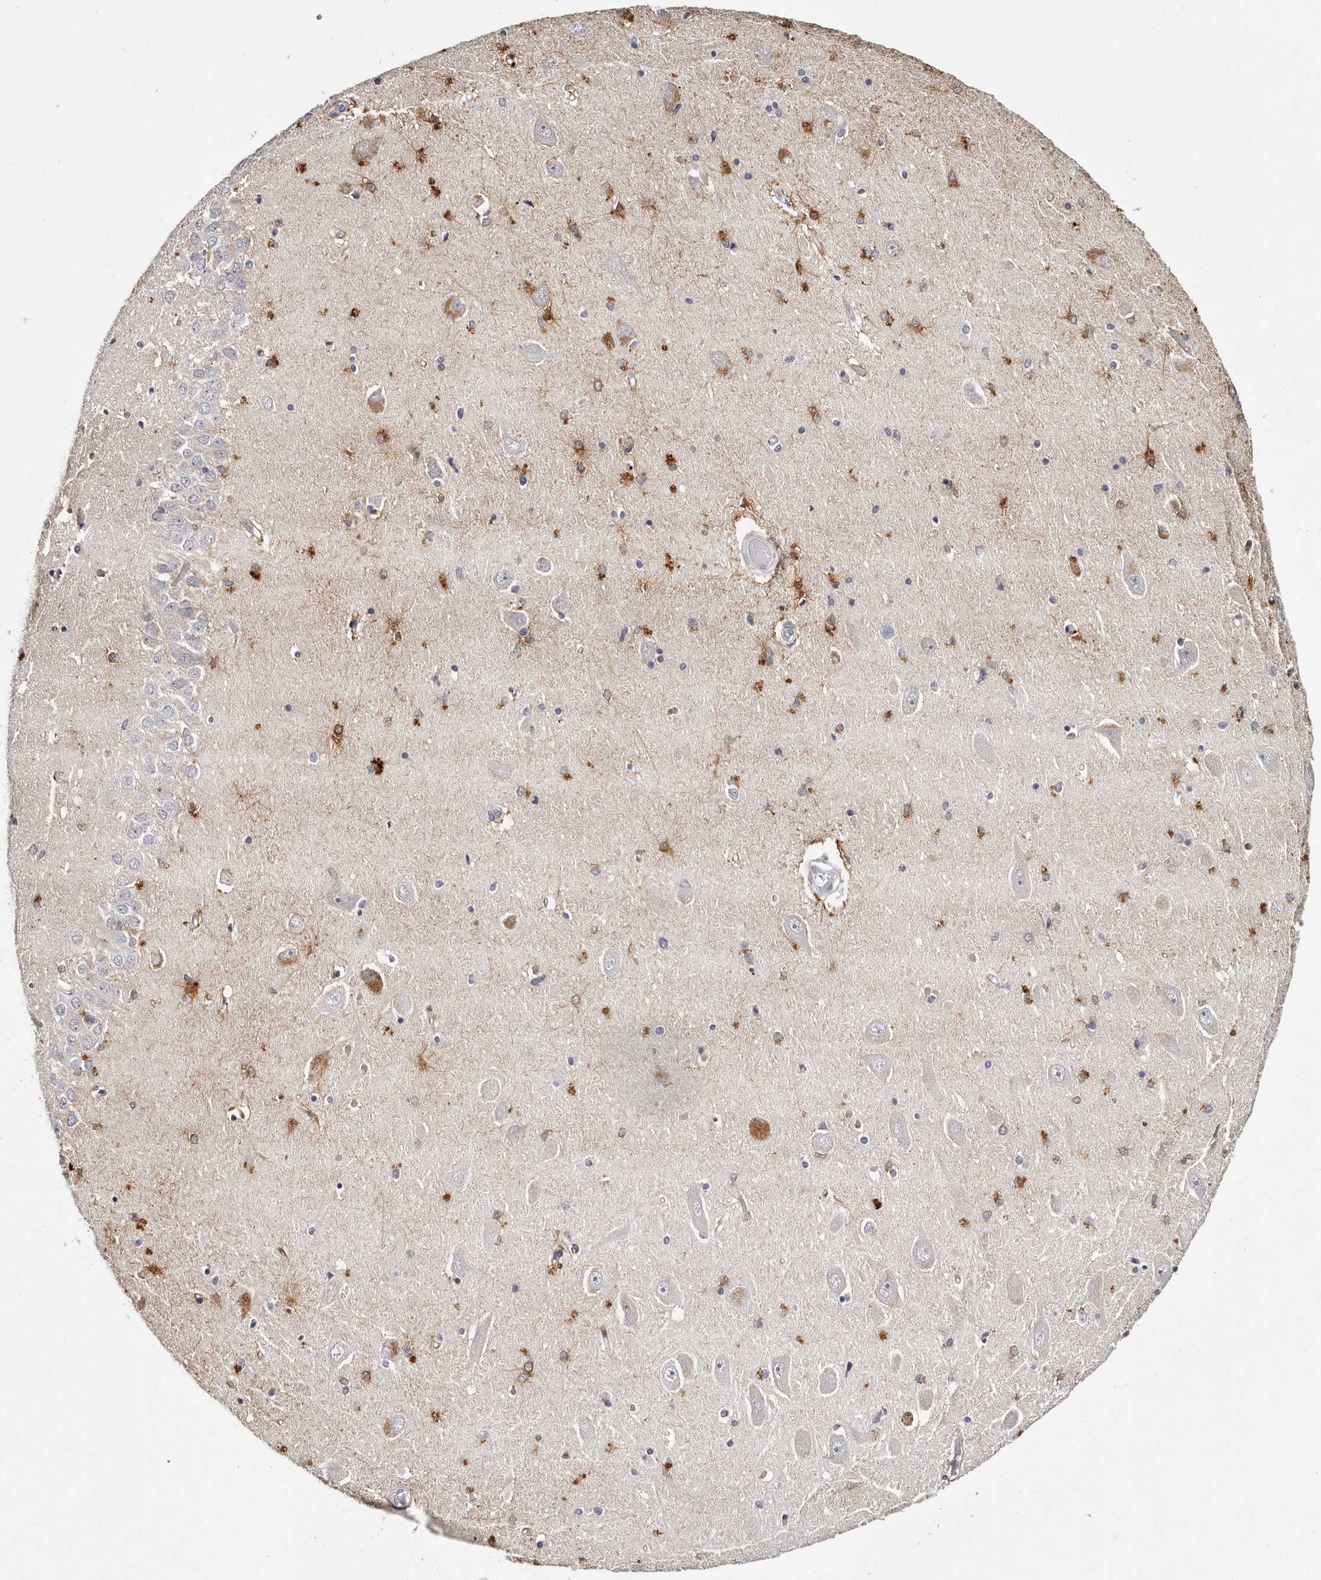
{"staining": {"intensity": "moderate", "quantity": "<25%", "location": "cytoplasmic/membranous"}, "tissue": "hippocampus", "cell_type": "Glial cells", "image_type": "normal", "snomed": [{"axis": "morphology", "description": "Normal tissue, NOS"}, {"axis": "topography", "description": "Hippocampus"}], "caption": "Glial cells reveal low levels of moderate cytoplasmic/membranous positivity in about <25% of cells in benign hippocampus.", "gene": "MRPS33", "patient": {"sex": "male", "age": 45}}